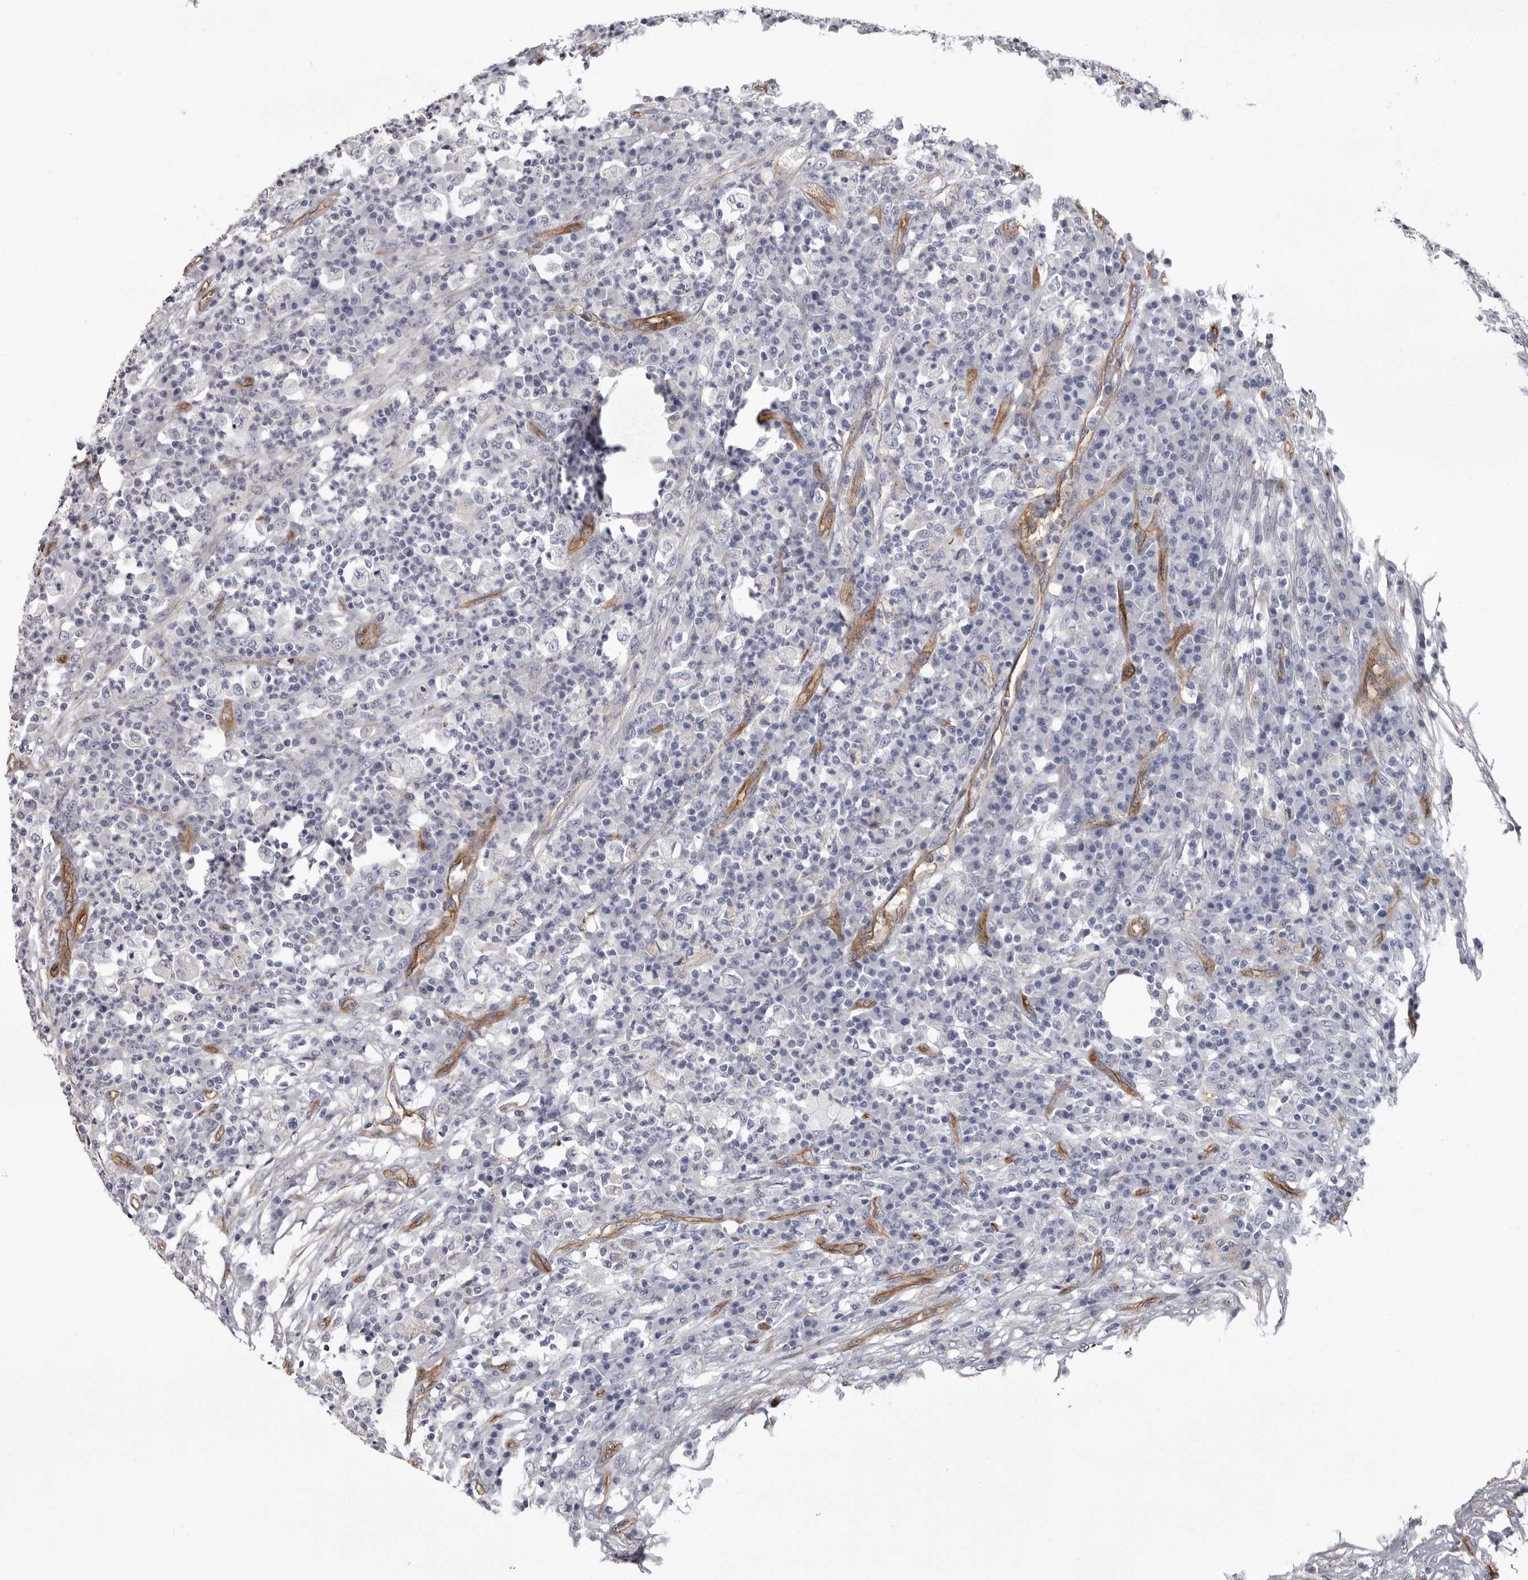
{"staining": {"intensity": "negative", "quantity": "none", "location": "none"}, "tissue": "colorectal cancer", "cell_type": "Tumor cells", "image_type": "cancer", "snomed": [{"axis": "morphology", "description": "Adenocarcinoma, NOS"}, {"axis": "topography", "description": "Colon"}], "caption": "Human colorectal cancer (adenocarcinoma) stained for a protein using IHC demonstrates no positivity in tumor cells.", "gene": "ADGRL4", "patient": {"sex": "male", "age": 83}}